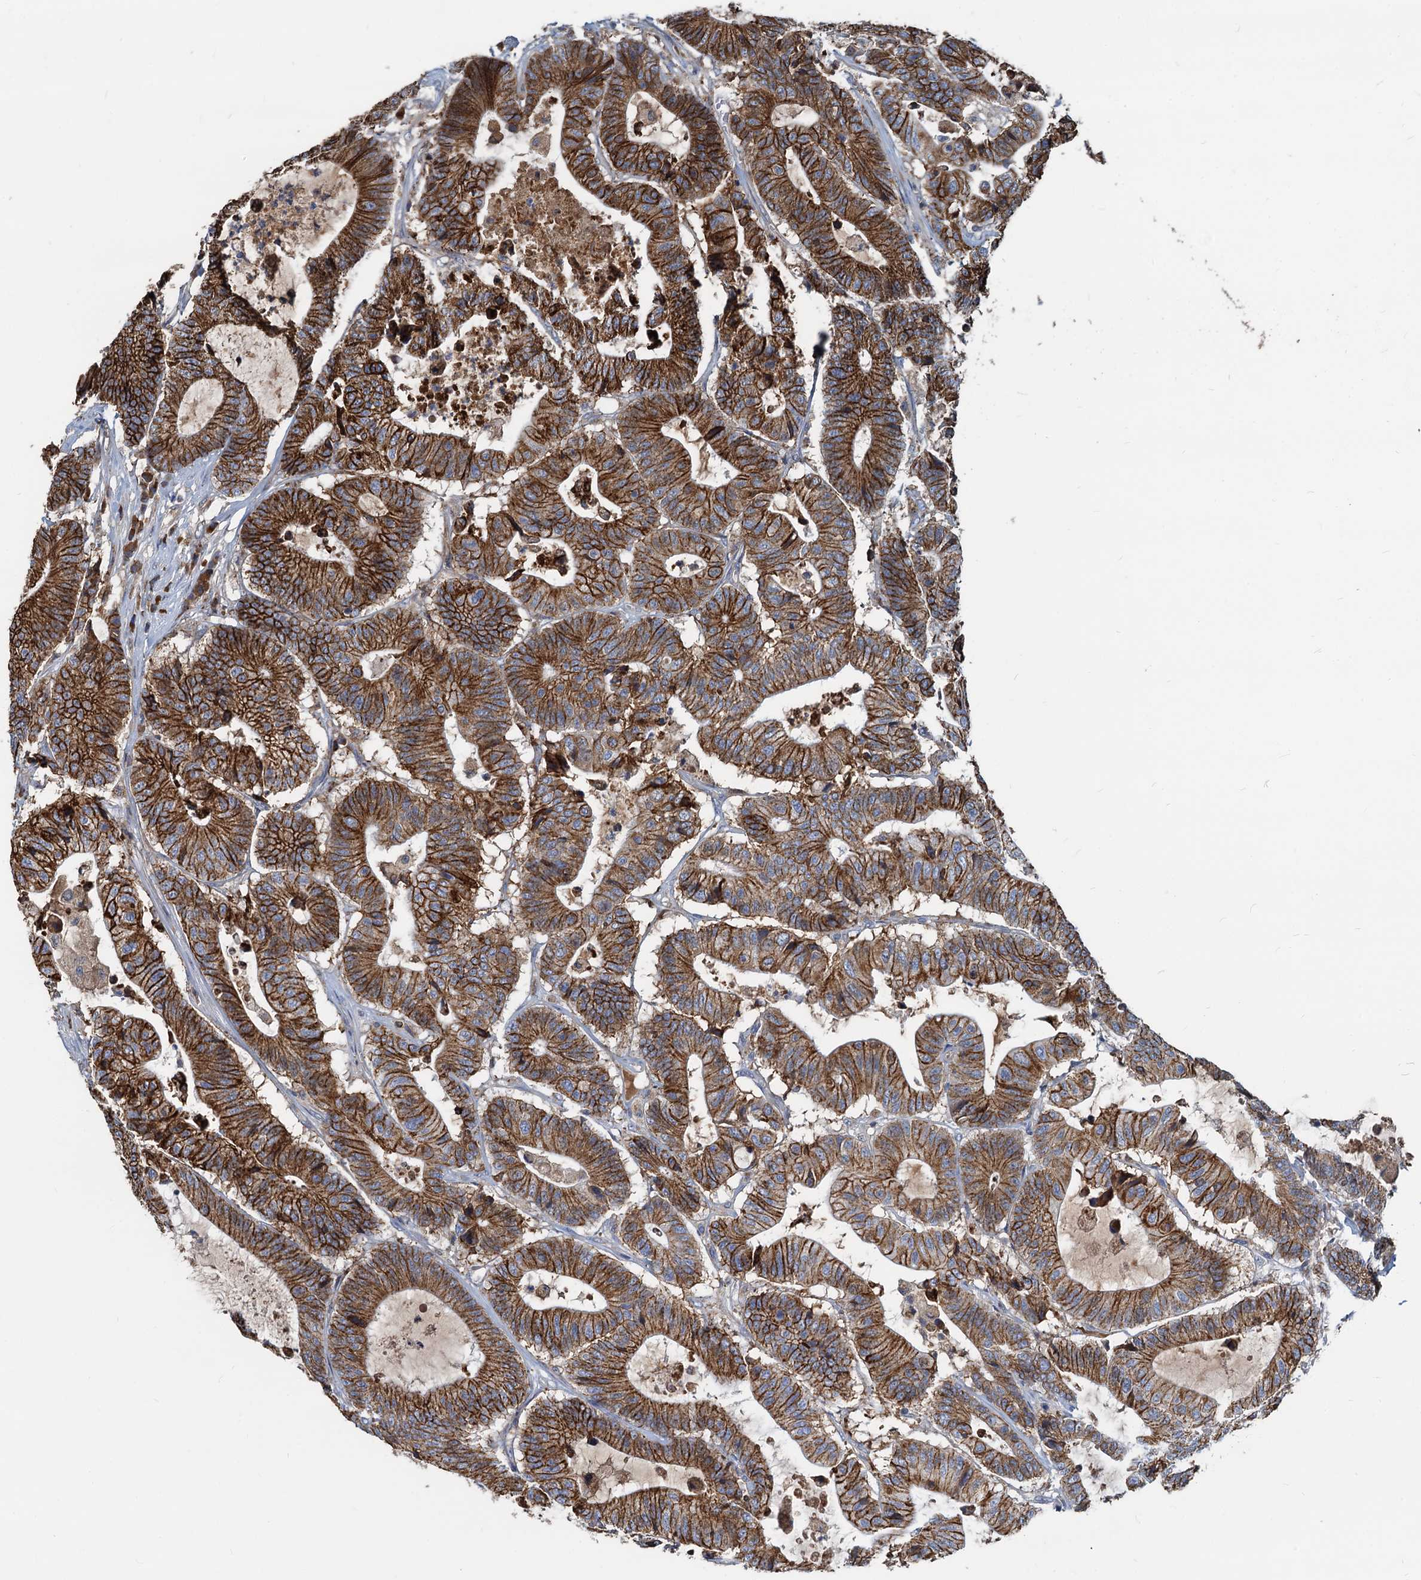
{"staining": {"intensity": "strong", "quantity": ">75%", "location": "cytoplasmic/membranous"}, "tissue": "colorectal cancer", "cell_type": "Tumor cells", "image_type": "cancer", "snomed": [{"axis": "morphology", "description": "Adenocarcinoma, NOS"}, {"axis": "topography", "description": "Colon"}], "caption": "Immunohistochemistry (IHC) staining of colorectal cancer, which displays high levels of strong cytoplasmic/membranous positivity in about >75% of tumor cells indicating strong cytoplasmic/membranous protein staining. The staining was performed using DAB (brown) for protein detection and nuclei were counterstained in hematoxylin (blue).", "gene": "LNX2", "patient": {"sex": "female", "age": 84}}